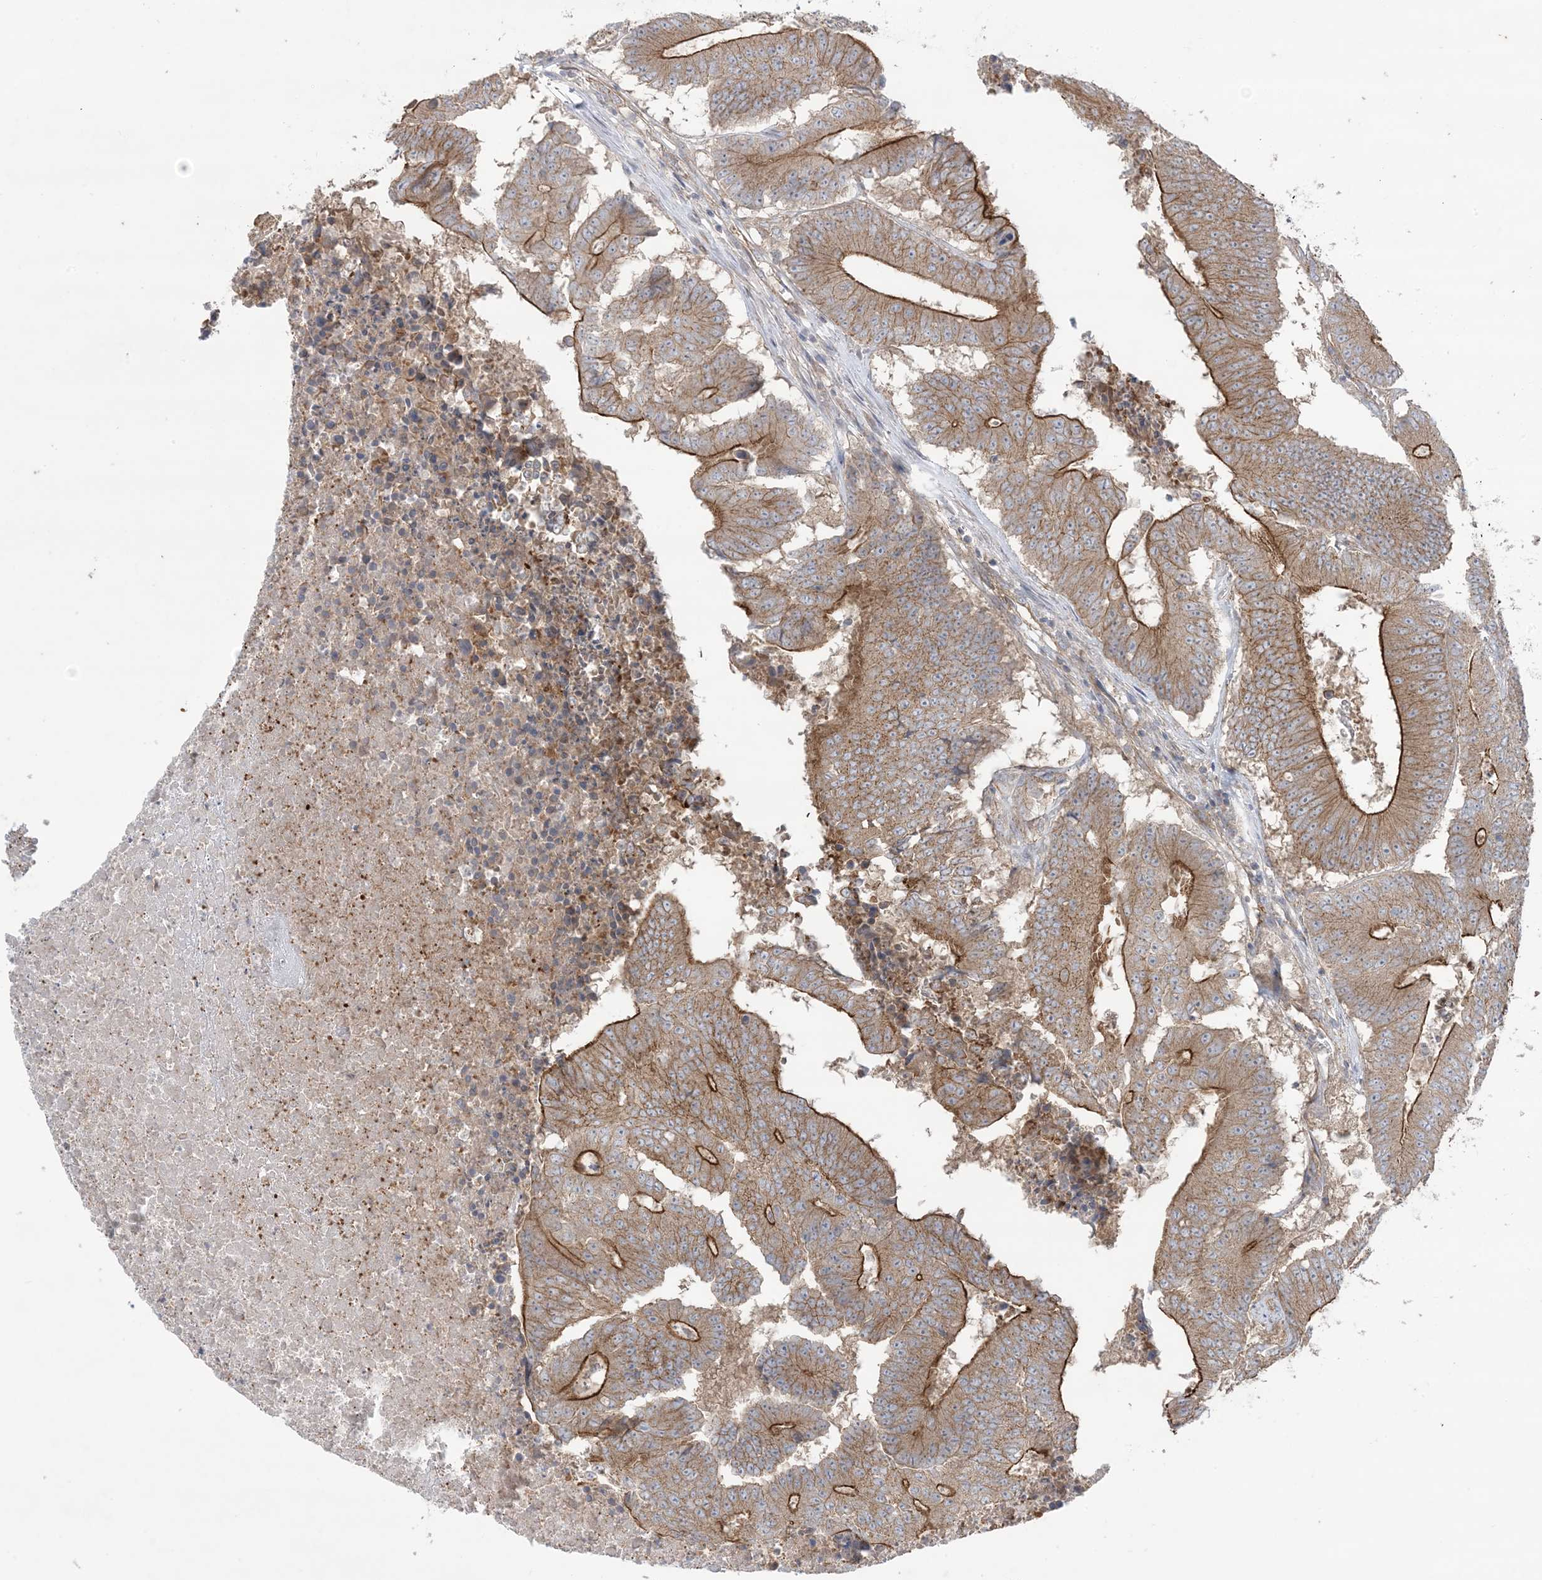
{"staining": {"intensity": "strong", "quantity": ">75%", "location": "cytoplasmic/membranous"}, "tissue": "colorectal cancer", "cell_type": "Tumor cells", "image_type": "cancer", "snomed": [{"axis": "morphology", "description": "Adenocarcinoma, NOS"}, {"axis": "topography", "description": "Colon"}], "caption": "Colorectal cancer (adenocarcinoma) stained for a protein (brown) displays strong cytoplasmic/membranous positive positivity in approximately >75% of tumor cells.", "gene": "CCNY", "patient": {"sex": "male", "age": 87}}